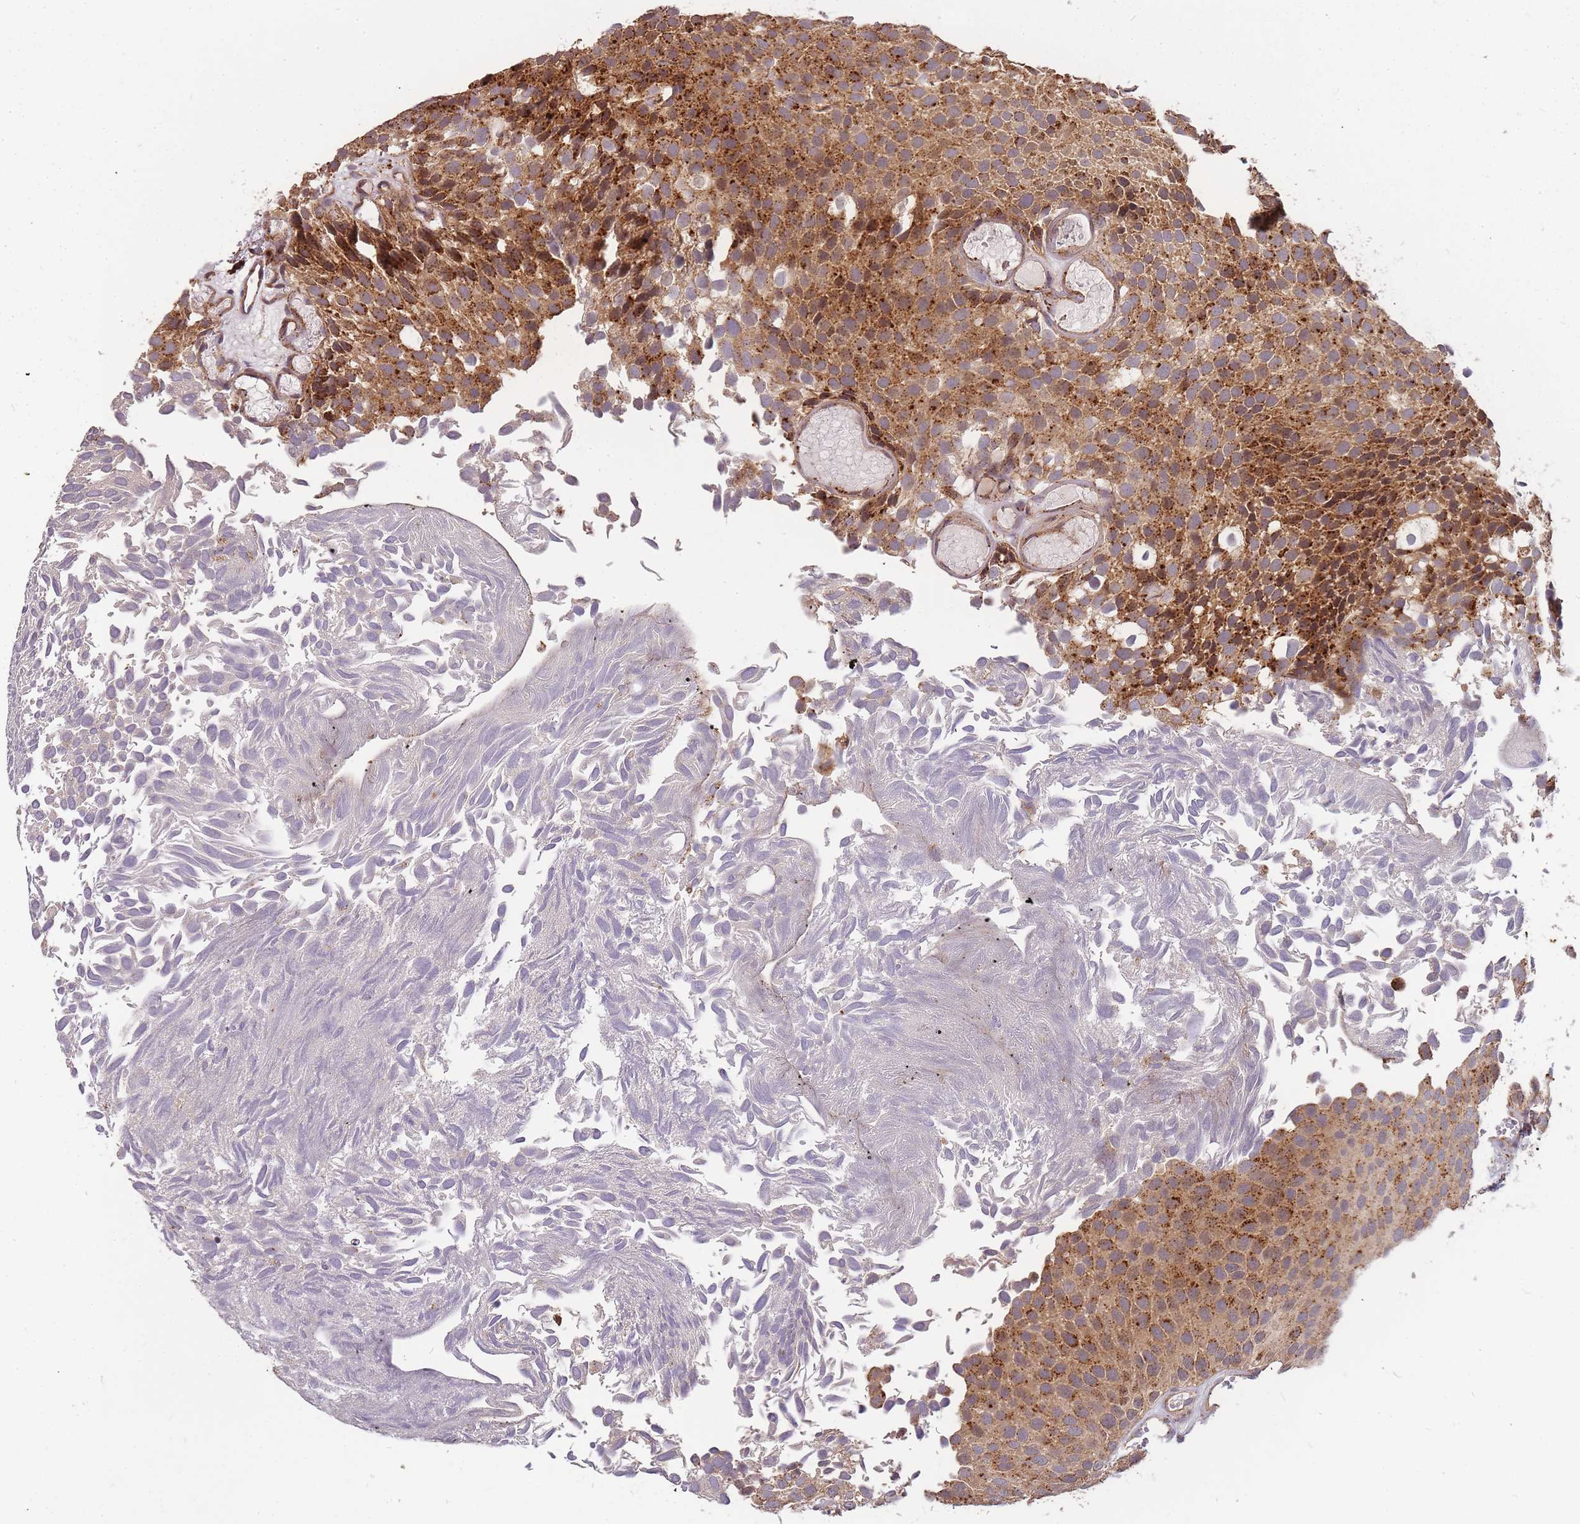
{"staining": {"intensity": "strong", "quantity": "25%-75%", "location": "cytoplasmic/membranous"}, "tissue": "urothelial cancer", "cell_type": "Tumor cells", "image_type": "cancer", "snomed": [{"axis": "morphology", "description": "Urothelial carcinoma, Low grade"}, {"axis": "topography", "description": "Urinary bladder"}], "caption": "Immunohistochemistry (IHC) of urothelial cancer exhibits high levels of strong cytoplasmic/membranous staining in about 25%-75% of tumor cells.", "gene": "ATG5", "patient": {"sex": "male", "age": 89}}